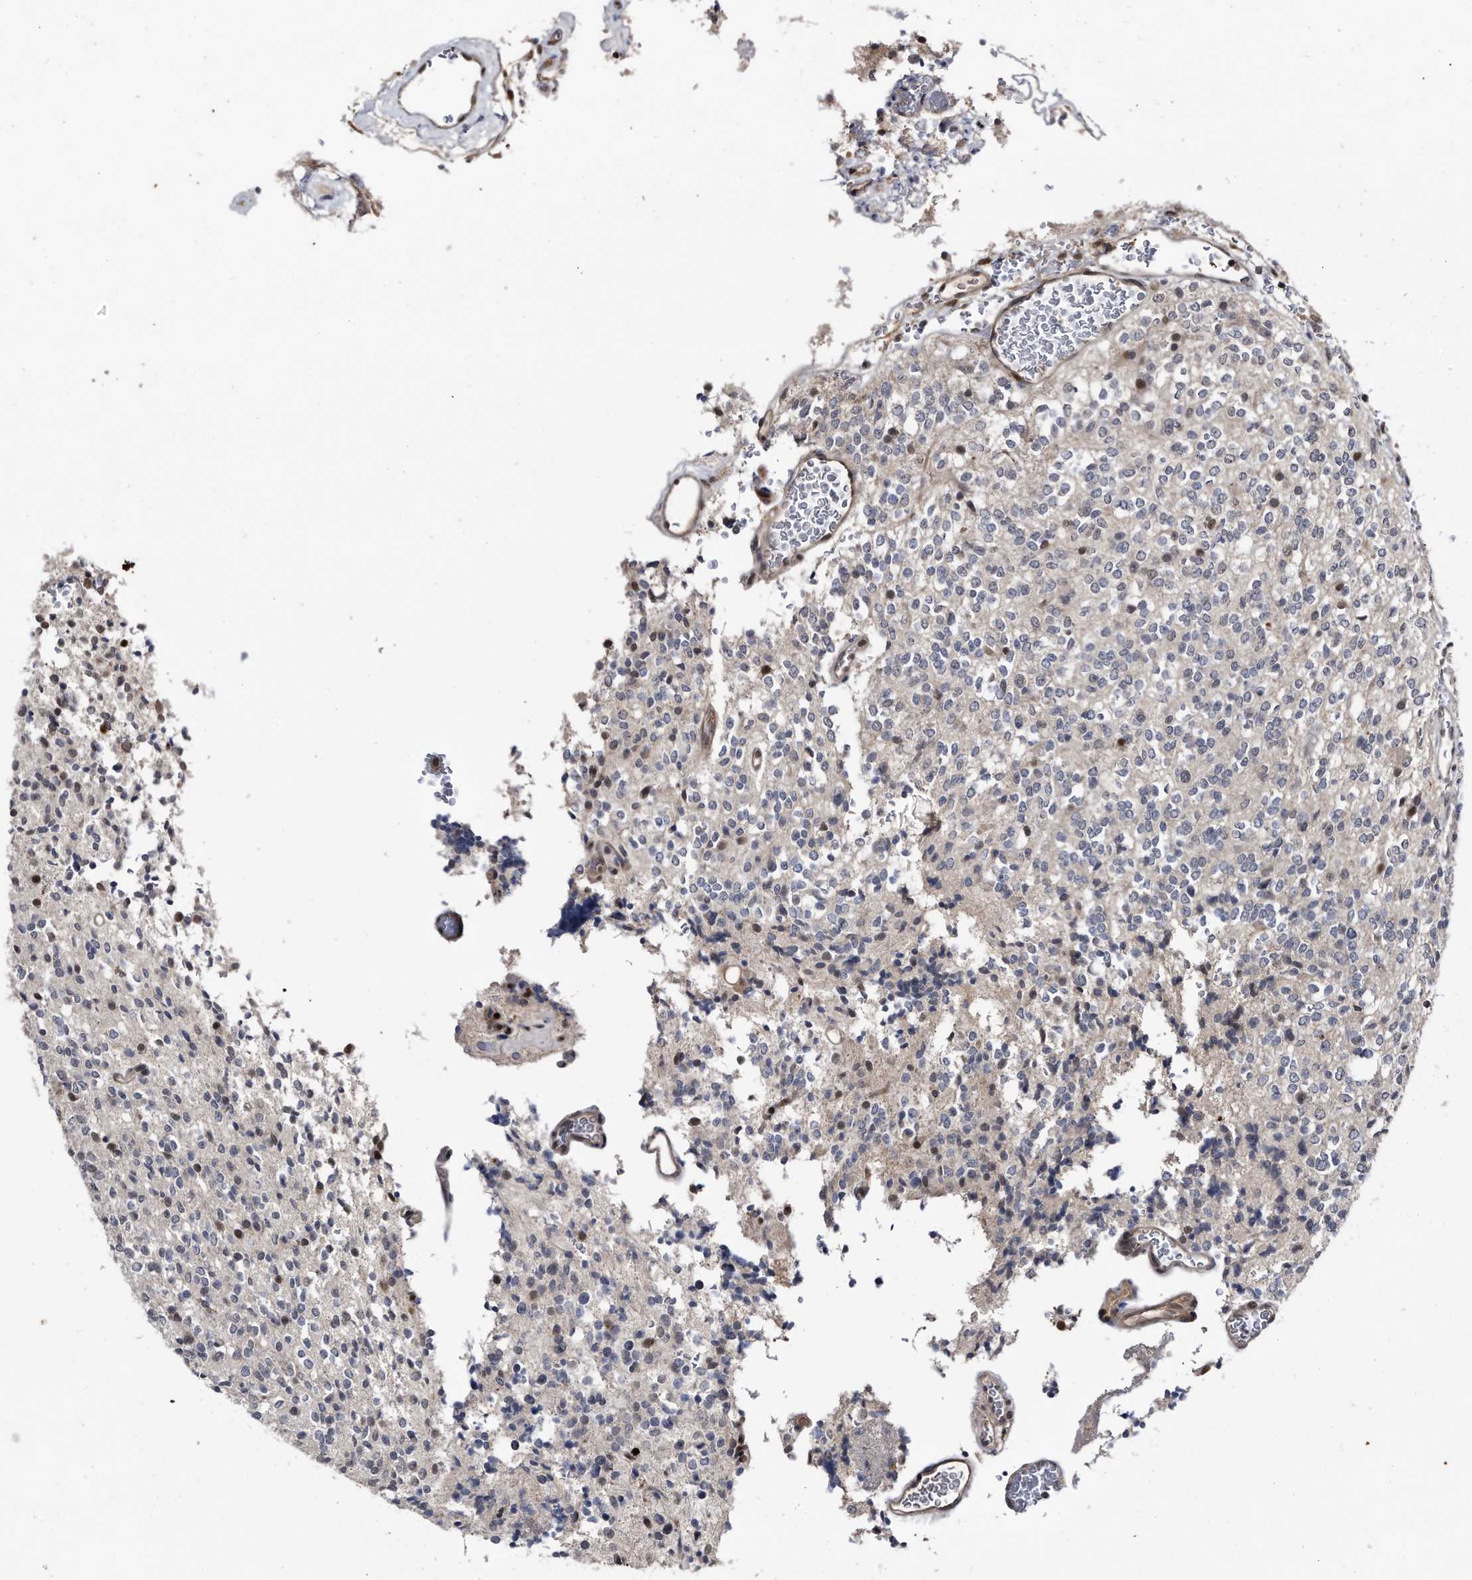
{"staining": {"intensity": "negative", "quantity": "none", "location": "none"}, "tissue": "glioma", "cell_type": "Tumor cells", "image_type": "cancer", "snomed": [{"axis": "morphology", "description": "Glioma, malignant, High grade"}, {"axis": "topography", "description": "Brain"}], "caption": "This micrograph is of malignant high-grade glioma stained with immunohistochemistry (IHC) to label a protein in brown with the nuclei are counter-stained blue. There is no positivity in tumor cells.", "gene": "RAD23B", "patient": {"sex": "male", "age": 34}}